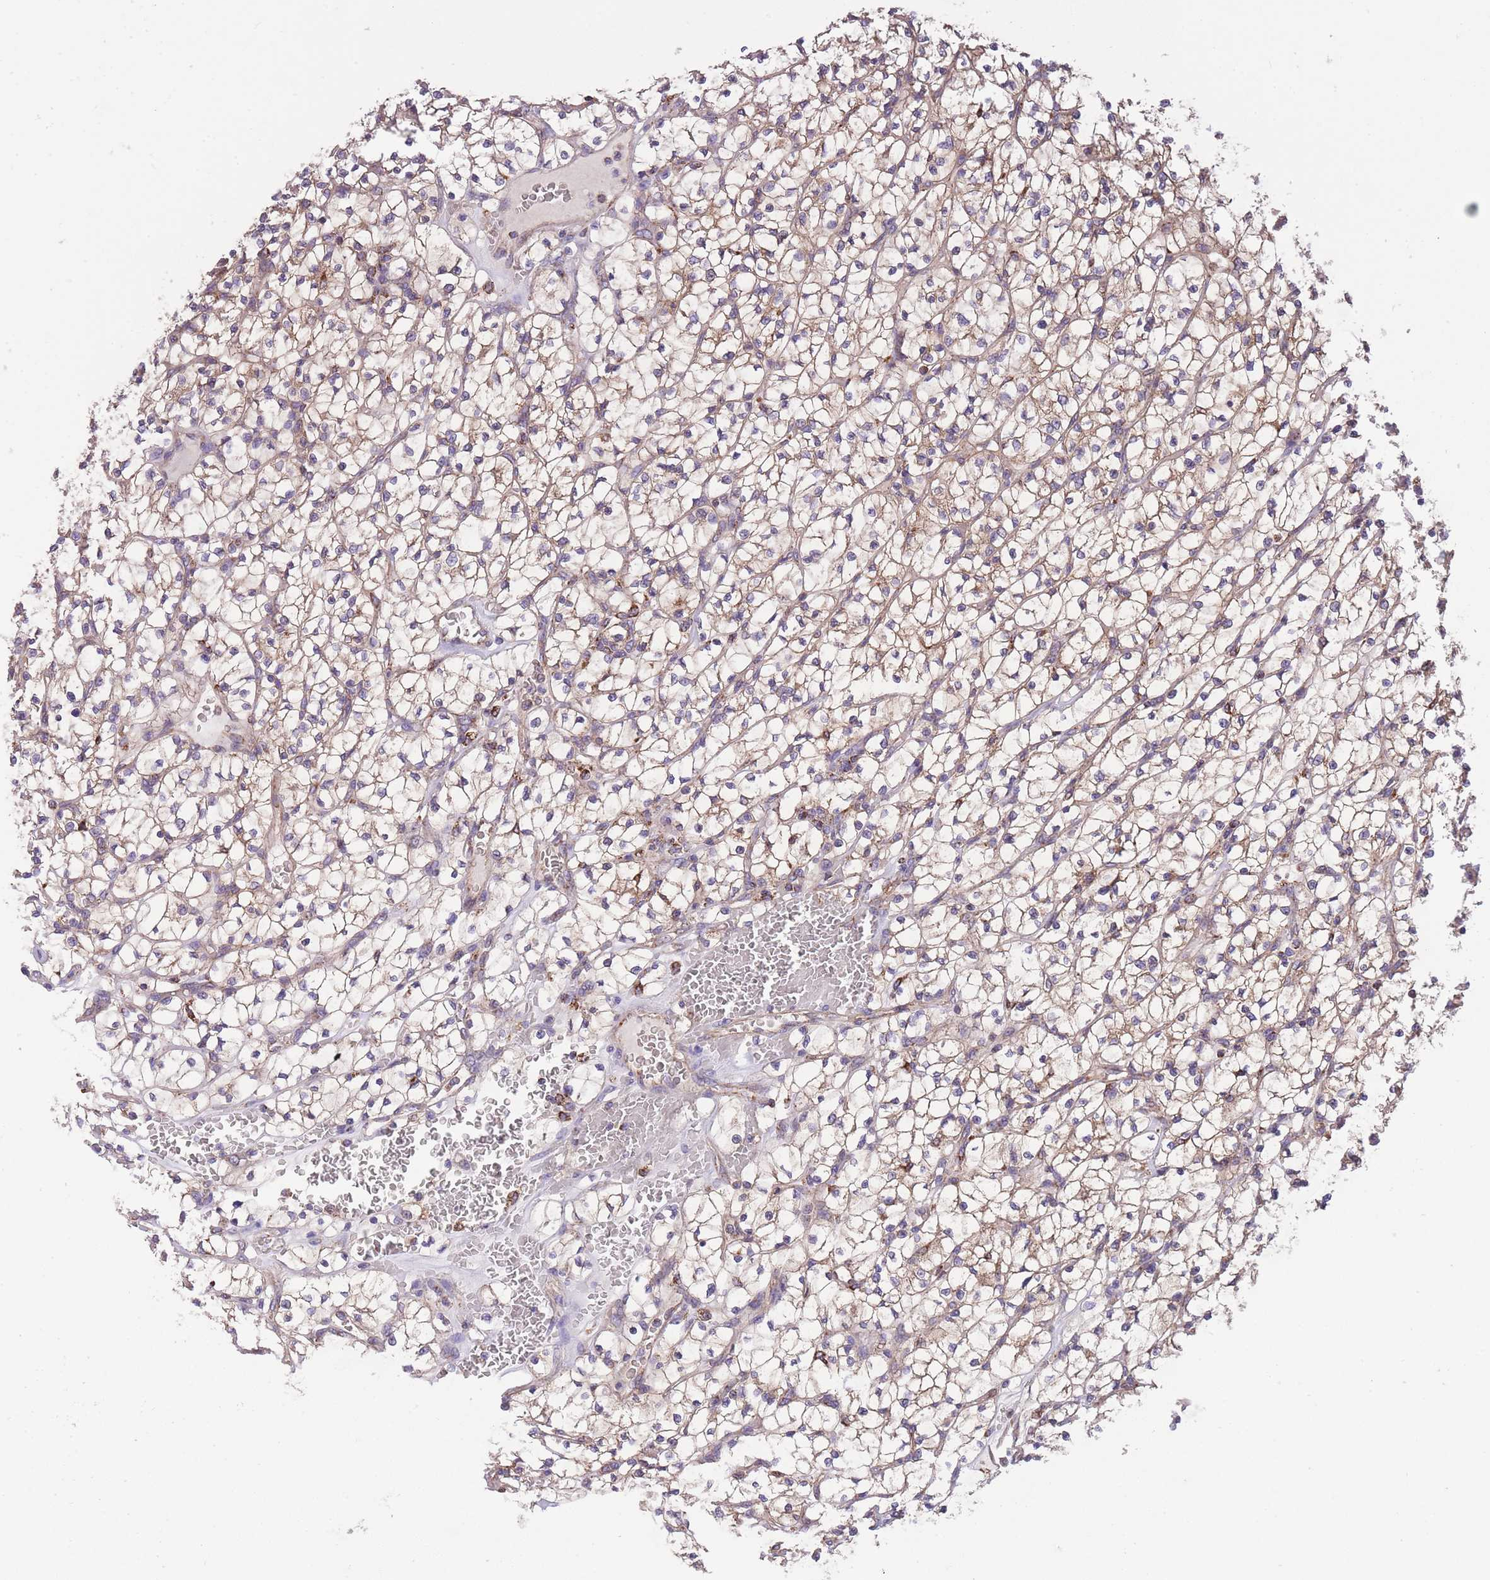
{"staining": {"intensity": "moderate", "quantity": "<25%", "location": "cytoplasmic/membranous"}, "tissue": "renal cancer", "cell_type": "Tumor cells", "image_type": "cancer", "snomed": [{"axis": "morphology", "description": "Adenocarcinoma, NOS"}, {"axis": "topography", "description": "Kidney"}], "caption": "Immunohistochemical staining of human renal cancer exhibits low levels of moderate cytoplasmic/membranous protein staining in about <25% of tumor cells.", "gene": "ST3GAL3", "patient": {"sex": "female", "age": 64}}